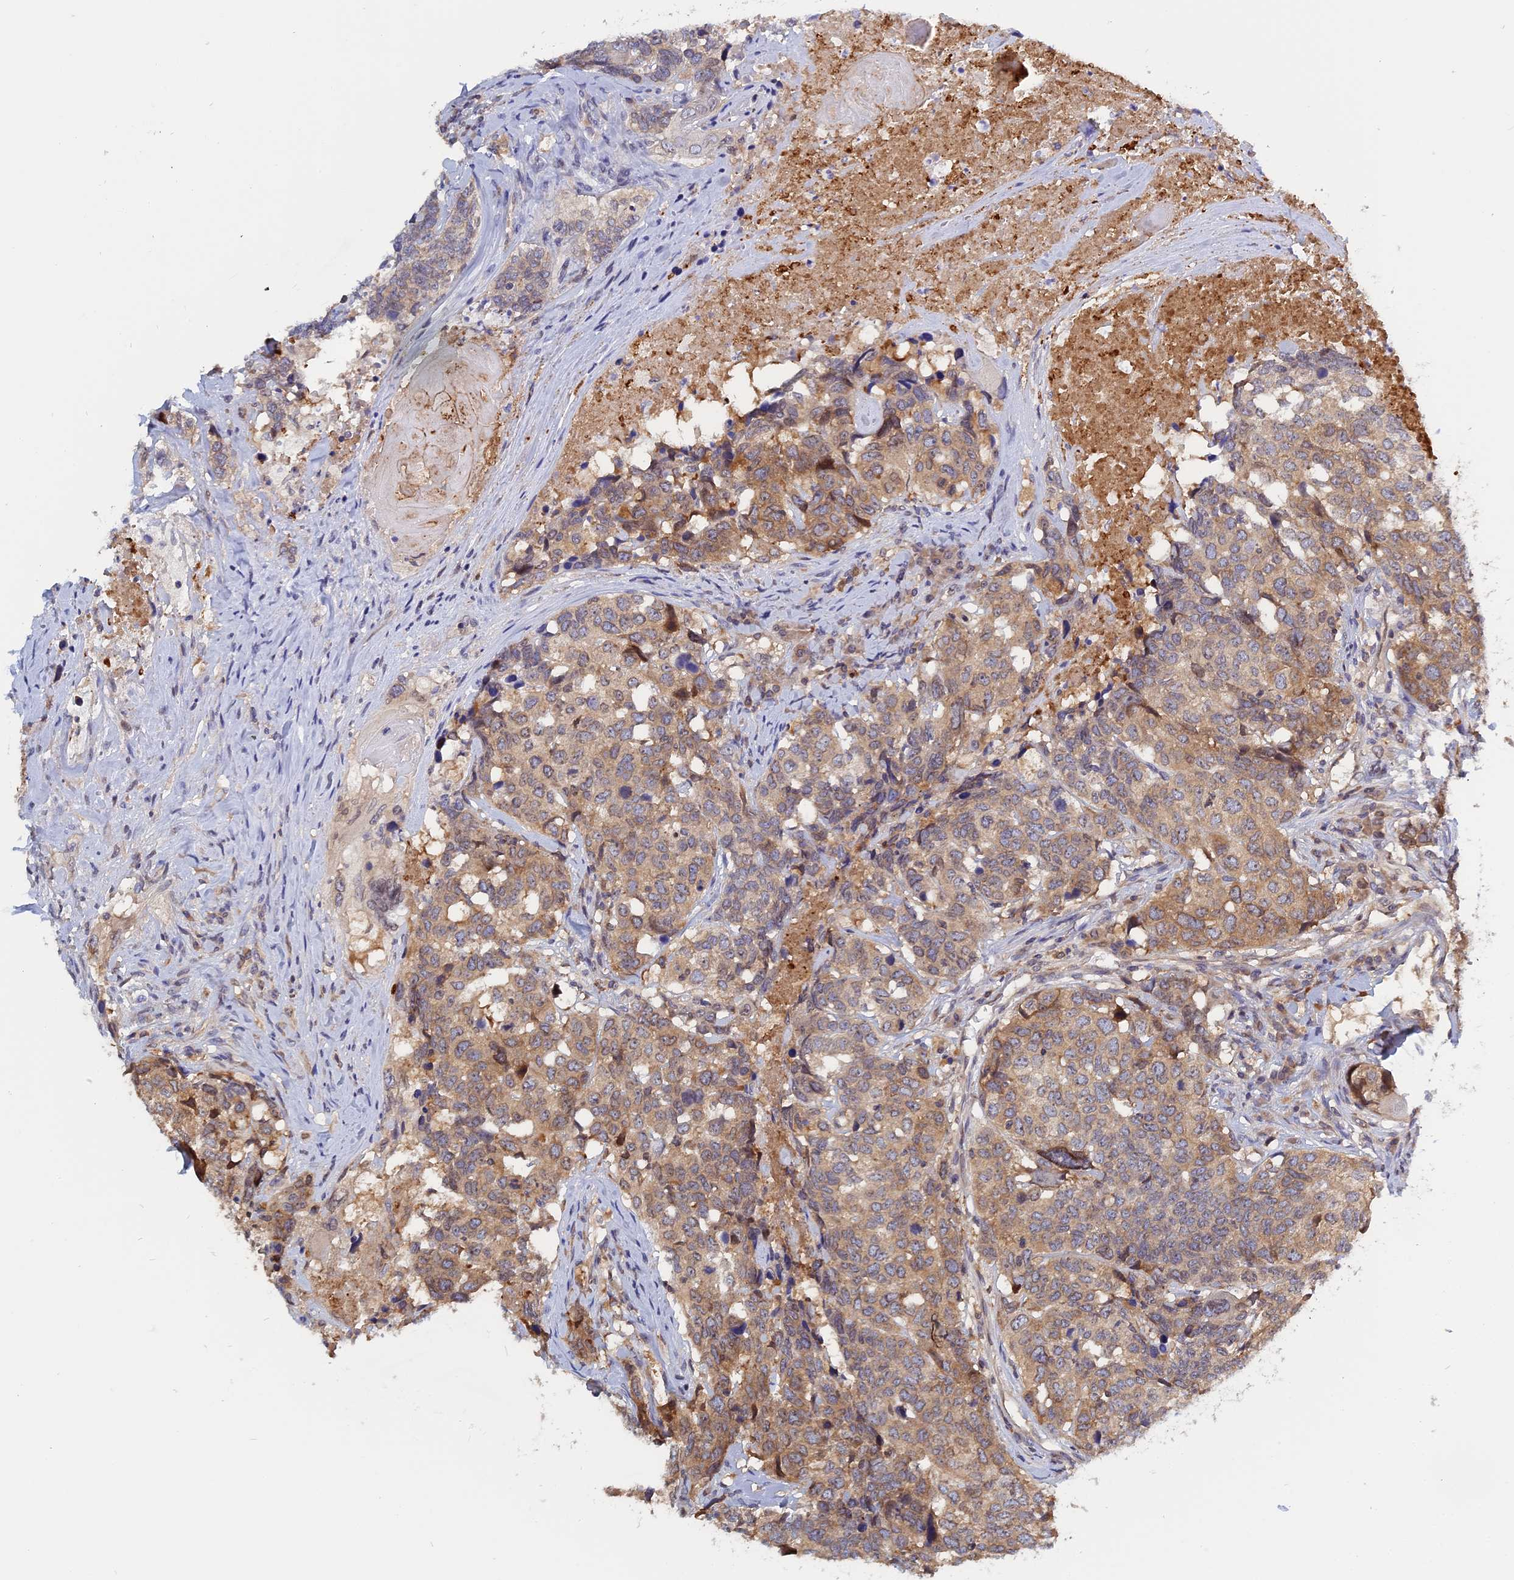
{"staining": {"intensity": "weak", "quantity": "25%-75%", "location": "cytoplasmic/membranous"}, "tissue": "head and neck cancer", "cell_type": "Tumor cells", "image_type": "cancer", "snomed": [{"axis": "morphology", "description": "Squamous cell carcinoma, NOS"}, {"axis": "topography", "description": "Head-Neck"}], "caption": "There is low levels of weak cytoplasmic/membranous staining in tumor cells of squamous cell carcinoma (head and neck), as demonstrated by immunohistochemical staining (brown color).", "gene": "NAA10", "patient": {"sex": "male", "age": 66}}